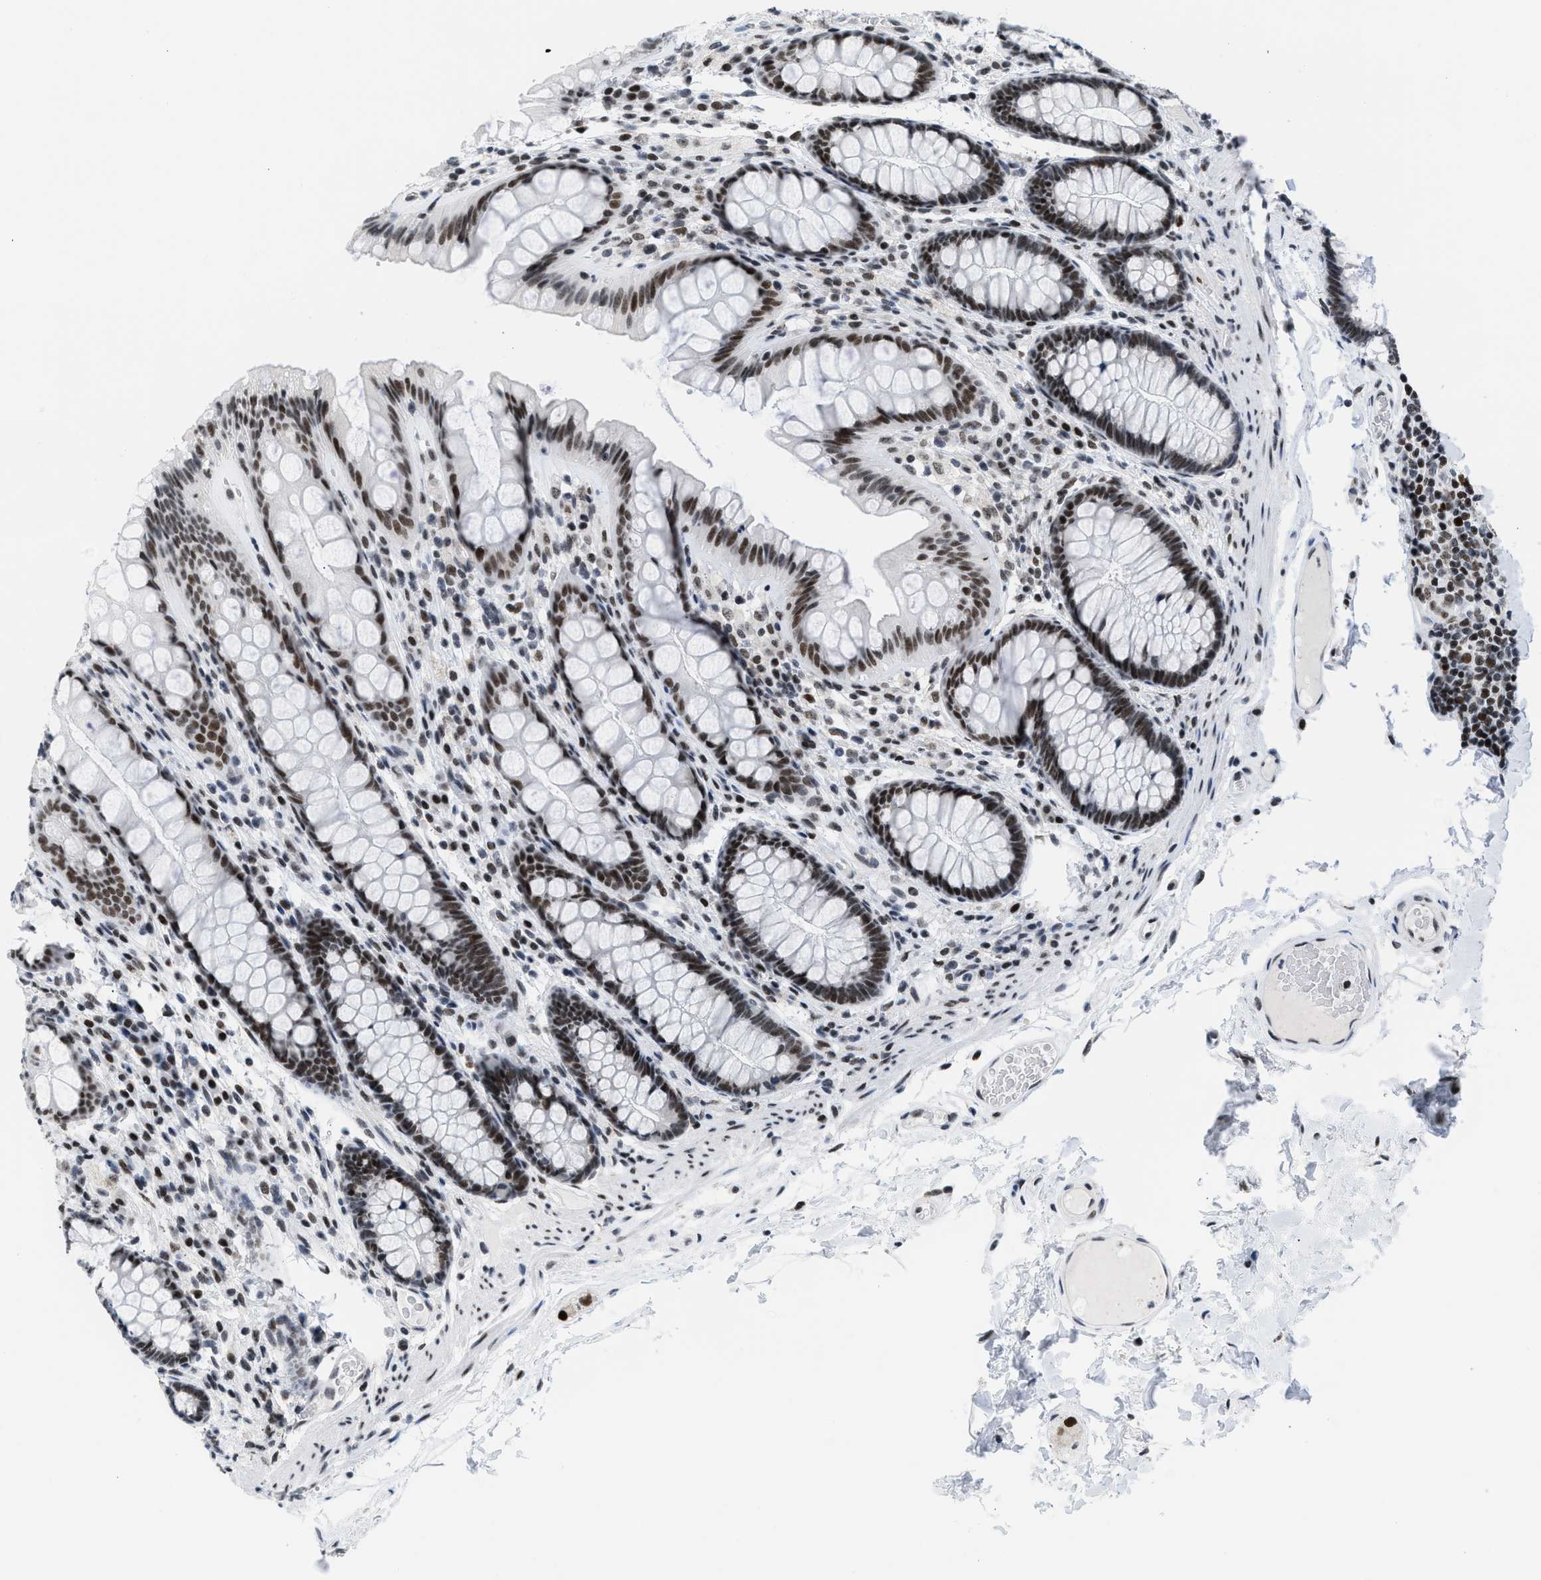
{"staining": {"intensity": "negative", "quantity": "none", "location": "none"}, "tissue": "colon", "cell_type": "Endothelial cells", "image_type": "normal", "snomed": [{"axis": "morphology", "description": "Normal tissue, NOS"}, {"axis": "topography", "description": "Colon"}], "caption": "Immunohistochemistry photomicrograph of benign colon: human colon stained with DAB (3,3'-diaminobenzidine) shows no significant protein expression in endothelial cells.", "gene": "TERF2IP", "patient": {"sex": "female", "age": 56}}